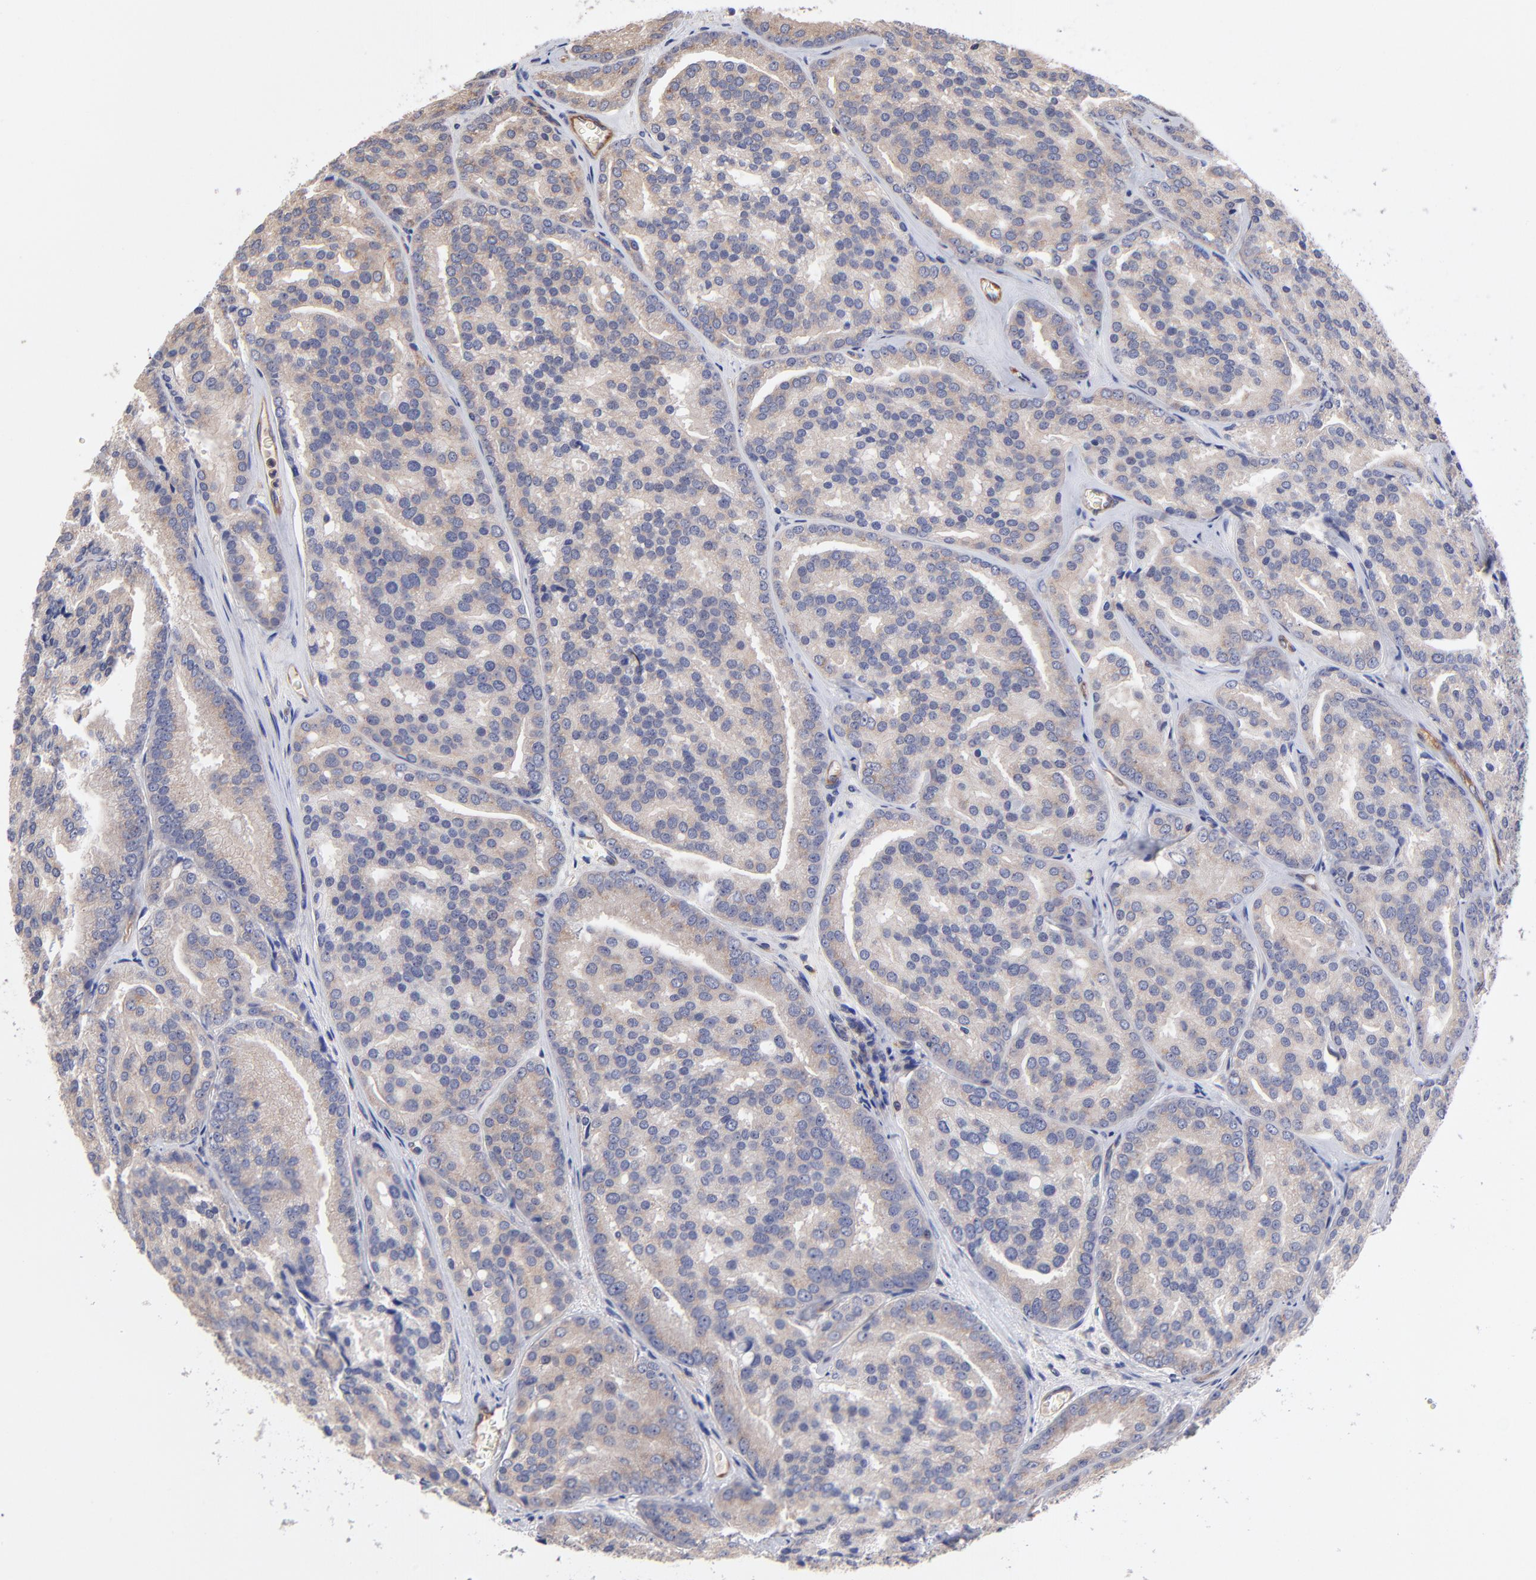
{"staining": {"intensity": "weak", "quantity": "<25%", "location": "cytoplasmic/membranous"}, "tissue": "prostate cancer", "cell_type": "Tumor cells", "image_type": "cancer", "snomed": [{"axis": "morphology", "description": "Adenocarcinoma, High grade"}, {"axis": "topography", "description": "Prostate"}], "caption": "The micrograph exhibits no significant expression in tumor cells of prostate cancer (adenocarcinoma (high-grade)).", "gene": "ASB7", "patient": {"sex": "male", "age": 64}}